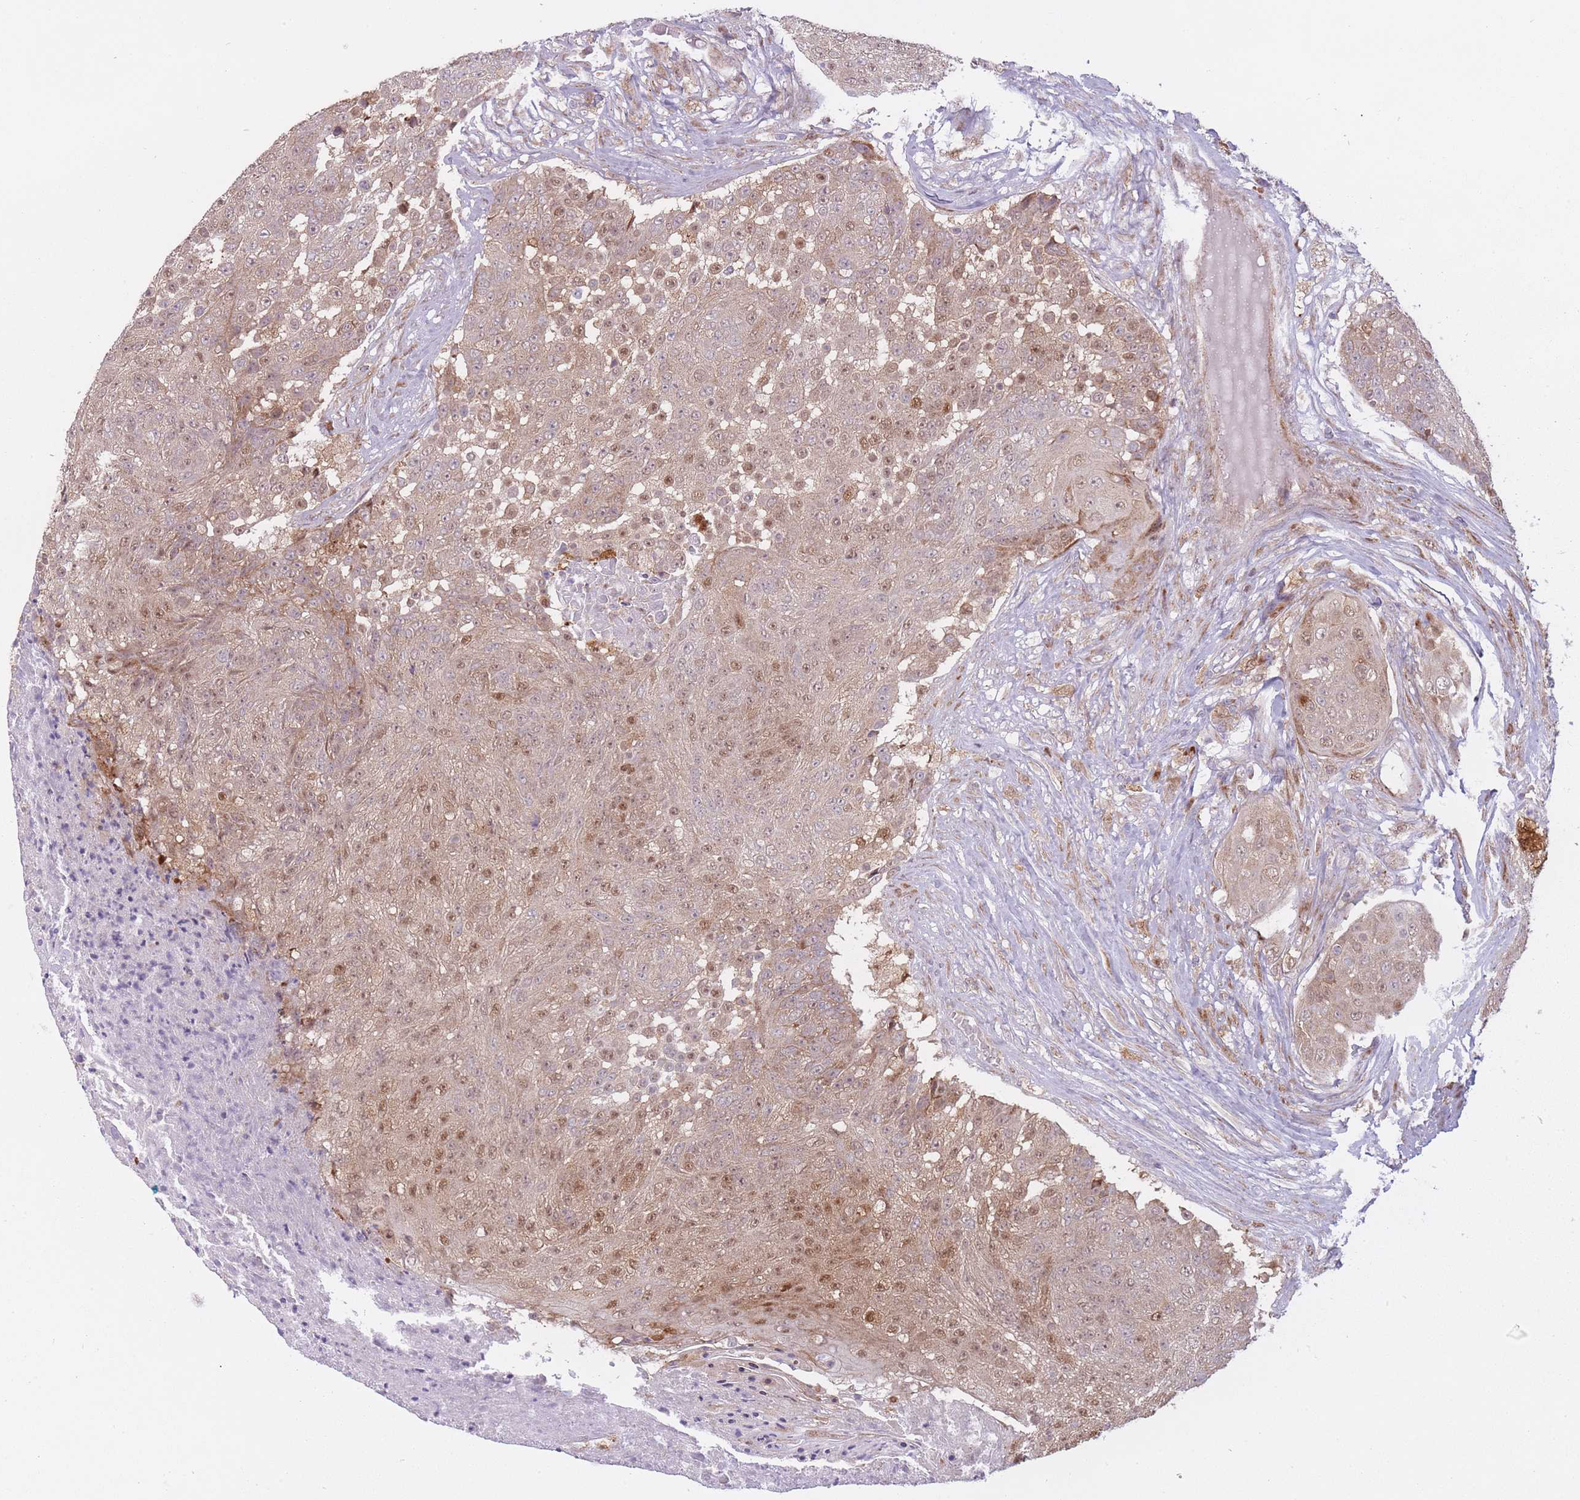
{"staining": {"intensity": "moderate", "quantity": "25%-75%", "location": "cytoplasmic/membranous,nuclear"}, "tissue": "urothelial cancer", "cell_type": "Tumor cells", "image_type": "cancer", "snomed": [{"axis": "morphology", "description": "Urothelial carcinoma, High grade"}, {"axis": "topography", "description": "Urinary bladder"}], "caption": "A brown stain labels moderate cytoplasmic/membranous and nuclear expression of a protein in human high-grade urothelial carcinoma tumor cells.", "gene": "LGALS9", "patient": {"sex": "female", "age": 63}}